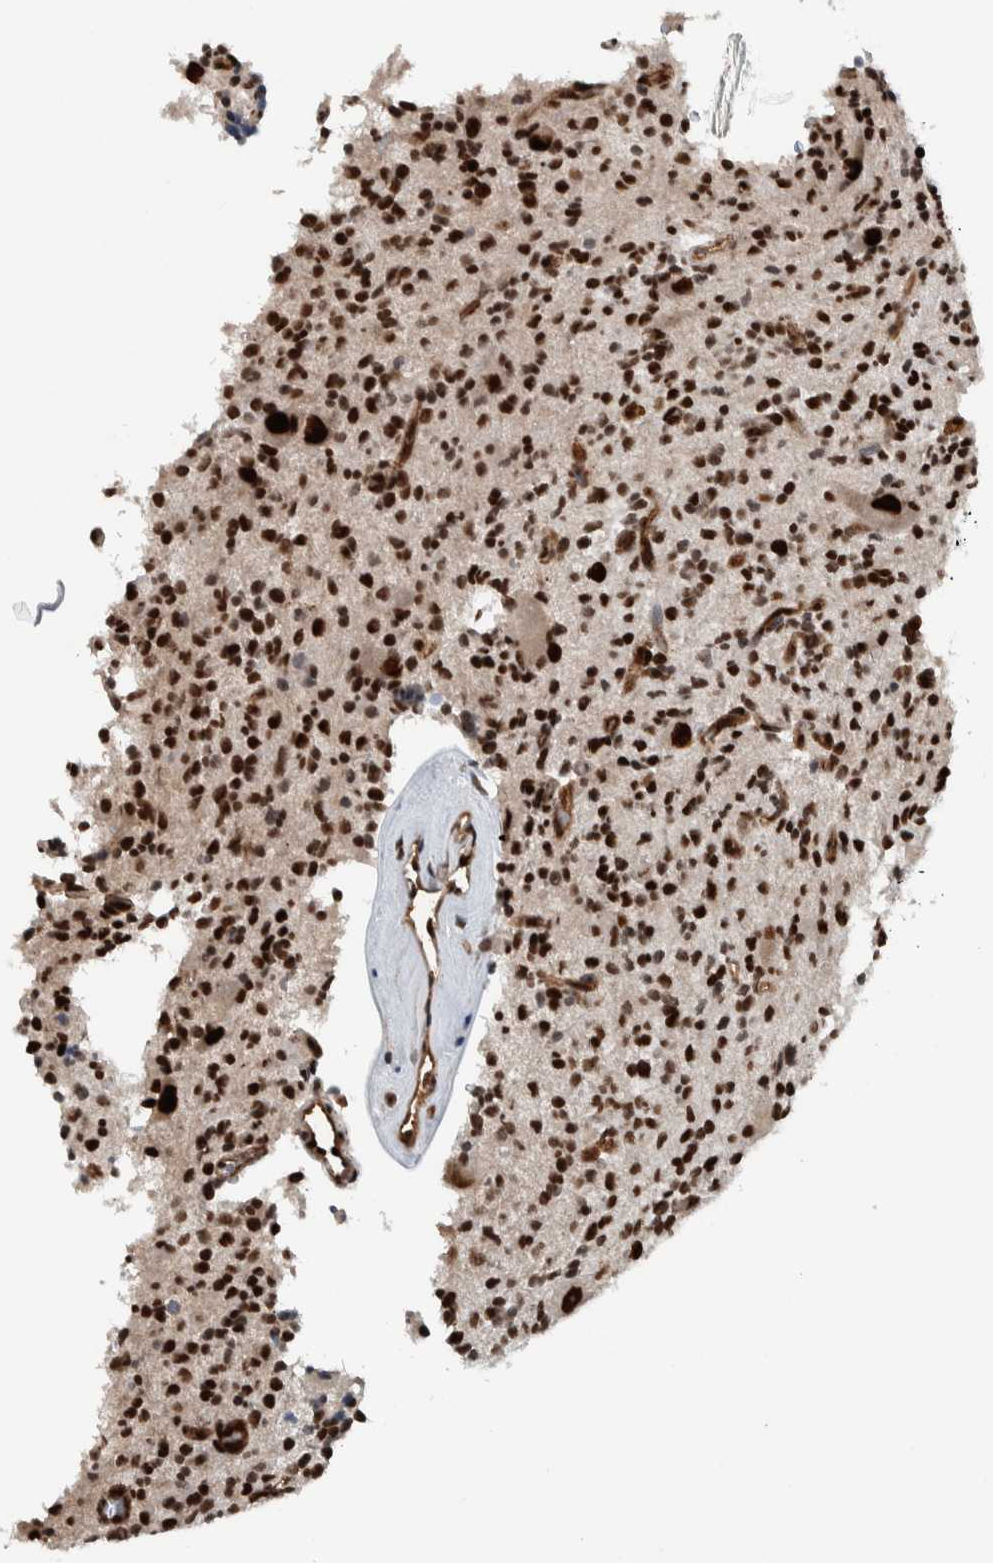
{"staining": {"intensity": "strong", "quantity": ">75%", "location": "nuclear"}, "tissue": "glioma", "cell_type": "Tumor cells", "image_type": "cancer", "snomed": [{"axis": "morphology", "description": "Glioma, malignant, High grade"}, {"axis": "topography", "description": "Brain"}], "caption": "High-grade glioma (malignant) stained with a protein marker shows strong staining in tumor cells.", "gene": "FAM135B", "patient": {"sex": "male", "age": 34}}